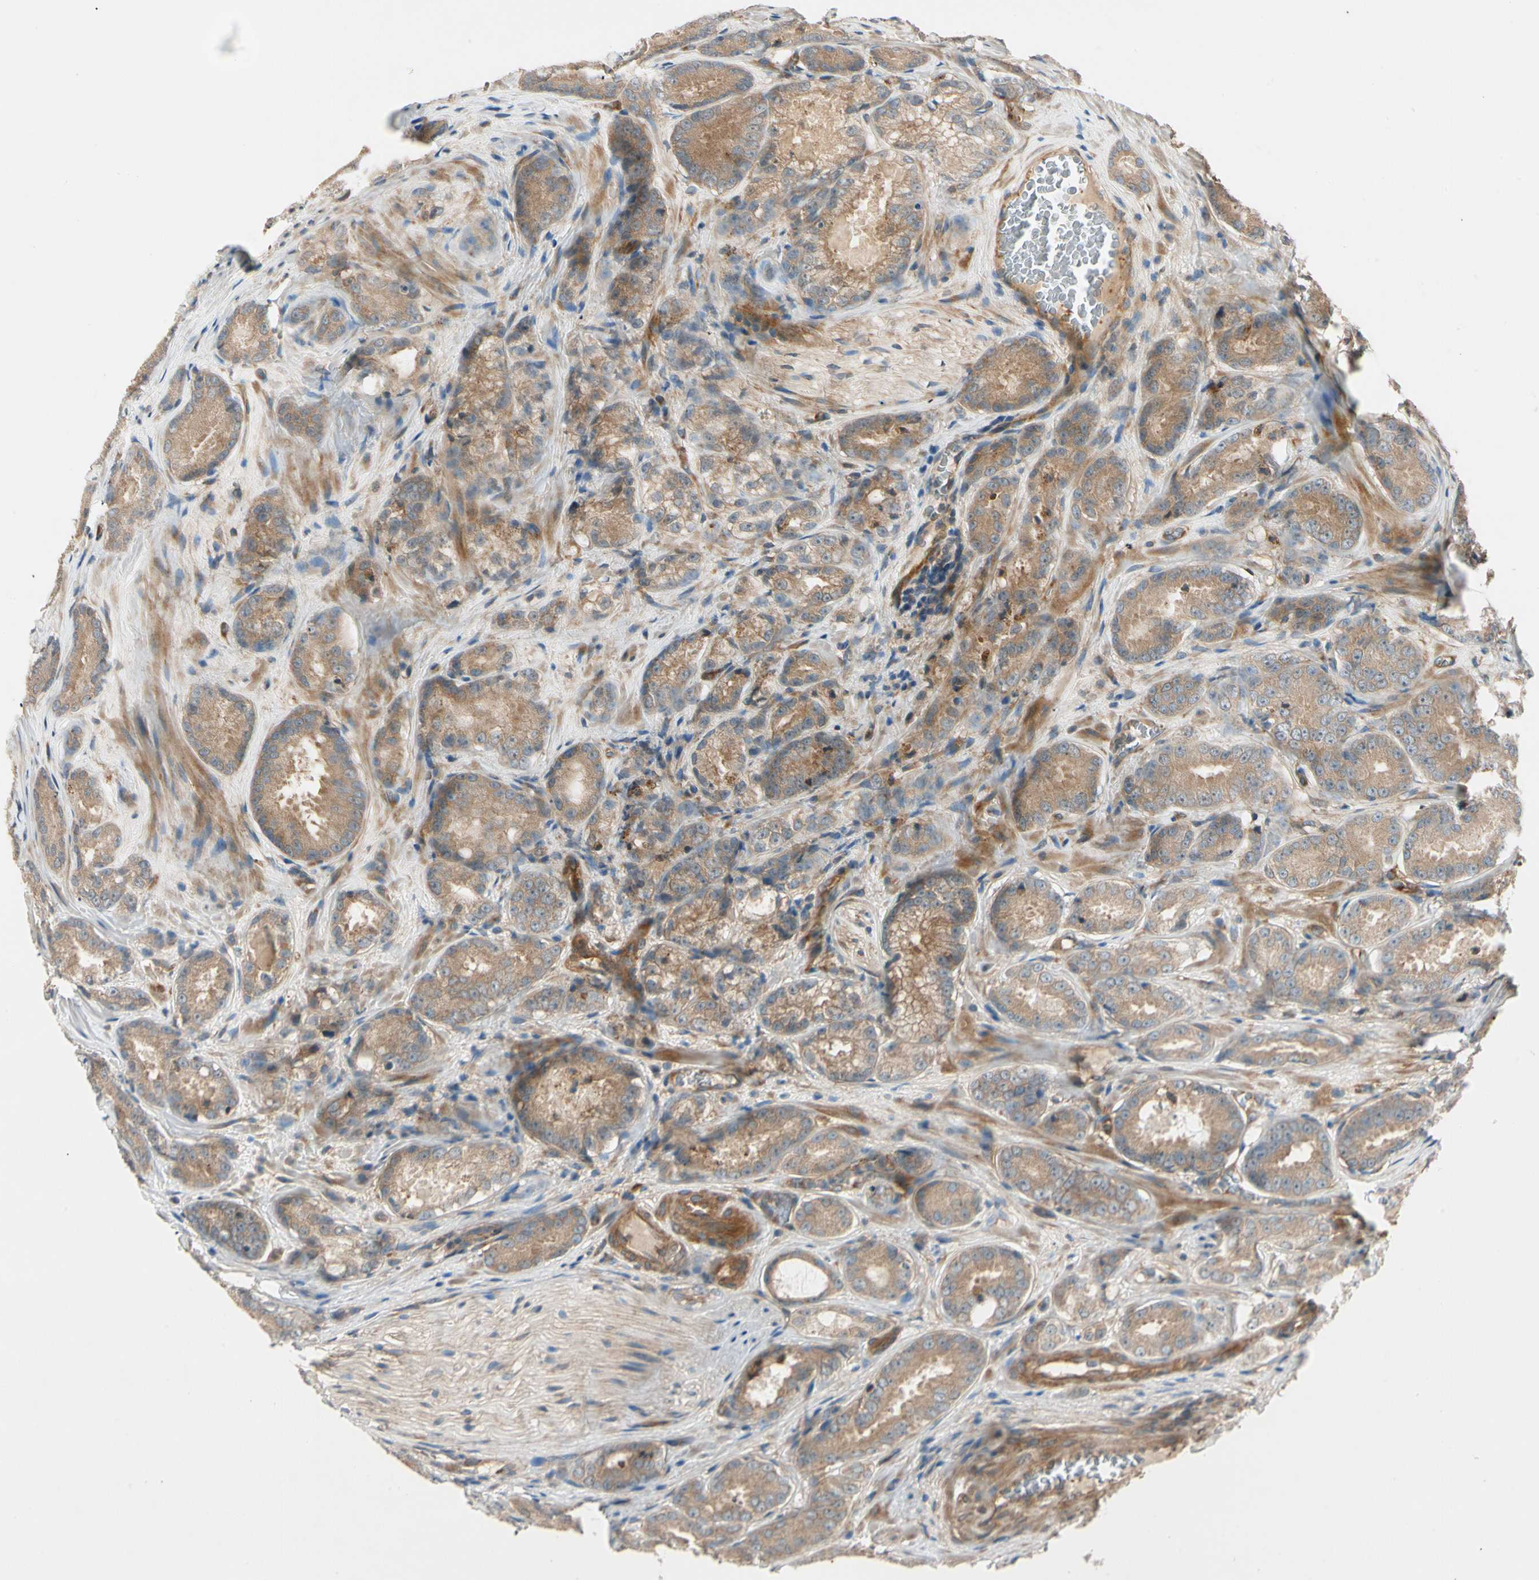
{"staining": {"intensity": "moderate", "quantity": ">75%", "location": "cytoplasmic/membranous"}, "tissue": "prostate cancer", "cell_type": "Tumor cells", "image_type": "cancer", "snomed": [{"axis": "morphology", "description": "Adenocarcinoma, High grade"}, {"axis": "topography", "description": "Prostate"}], "caption": "Protein staining by immunohistochemistry exhibits moderate cytoplasmic/membranous expression in approximately >75% of tumor cells in prostate cancer (adenocarcinoma (high-grade)).", "gene": "ROCK2", "patient": {"sex": "male", "age": 64}}